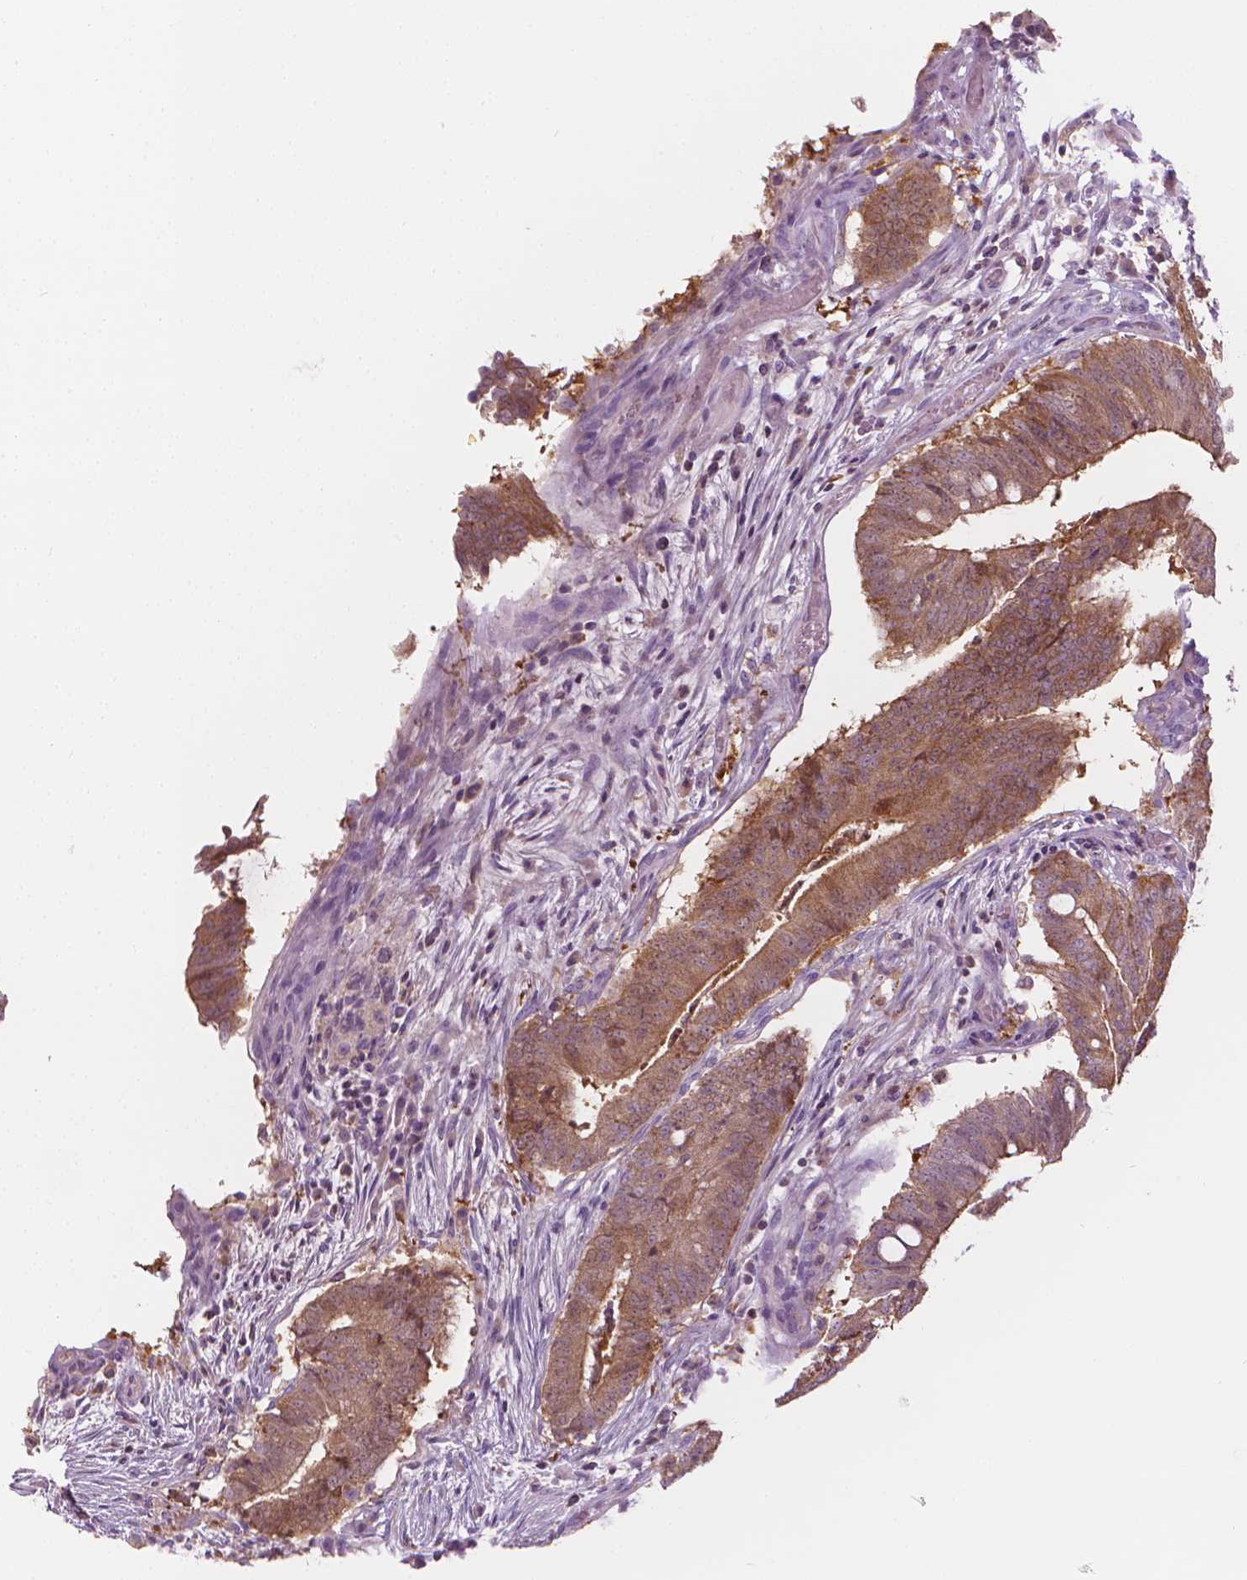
{"staining": {"intensity": "moderate", "quantity": ">75%", "location": "cytoplasmic/membranous"}, "tissue": "colorectal cancer", "cell_type": "Tumor cells", "image_type": "cancer", "snomed": [{"axis": "morphology", "description": "Adenocarcinoma, NOS"}, {"axis": "topography", "description": "Colon"}], "caption": "This histopathology image exhibits immunohistochemistry (IHC) staining of adenocarcinoma (colorectal), with medium moderate cytoplasmic/membranous expression in about >75% of tumor cells.", "gene": "SHMT1", "patient": {"sex": "female", "age": 43}}